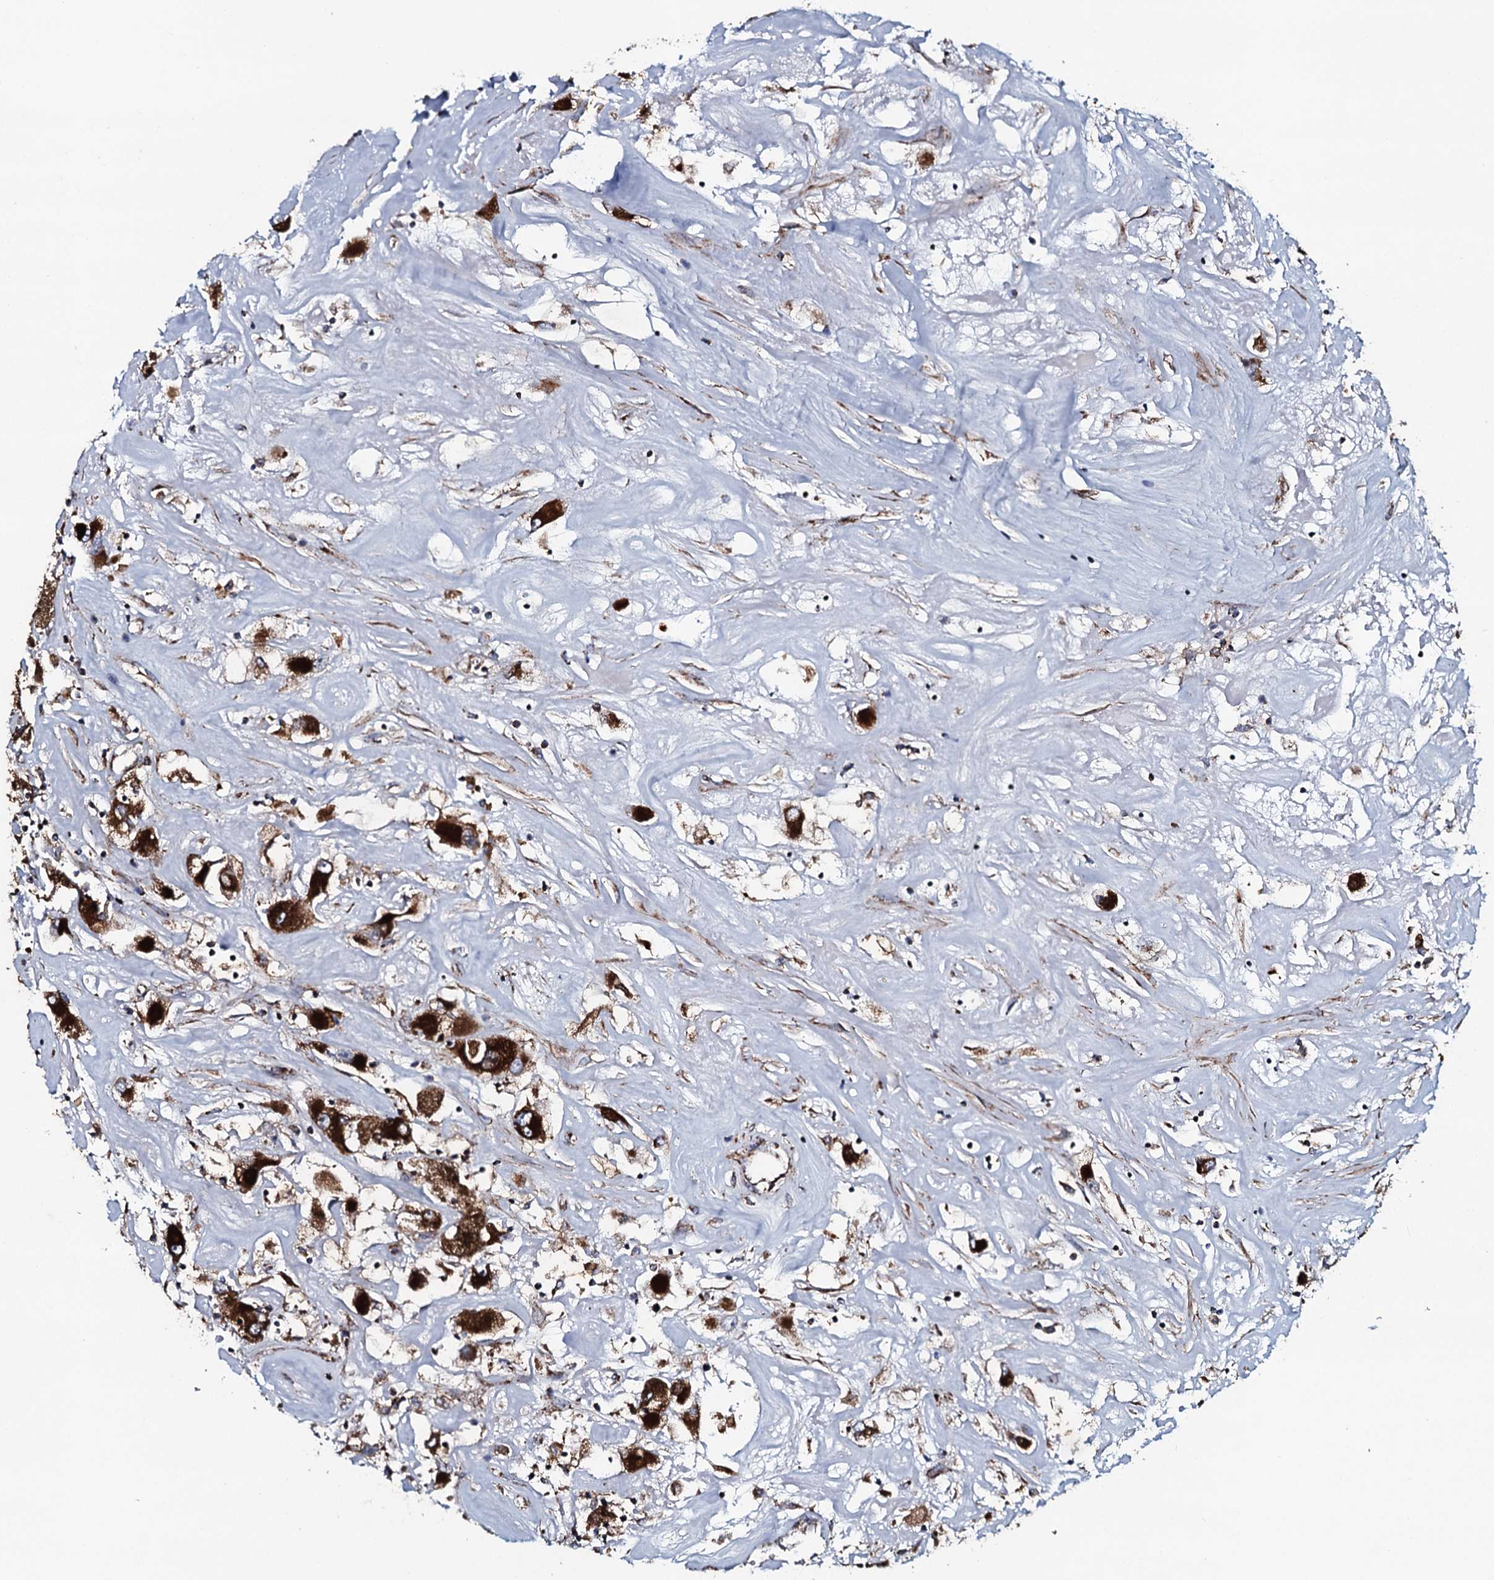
{"staining": {"intensity": "strong", "quantity": ">75%", "location": "cytoplasmic/membranous"}, "tissue": "renal cancer", "cell_type": "Tumor cells", "image_type": "cancer", "snomed": [{"axis": "morphology", "description": "Adenocarcinoma, NOS"}, {"axis": "topography", "description": "Kidney"}], "caption": "This histopathology image displays IHC staining of human adenocarcinoma (renal), with high strong cytoplasmic/membranous expression in about >75% of tumor cells.", "gene": "EVC2", "patient": {"sex": "female", "age": 52}}